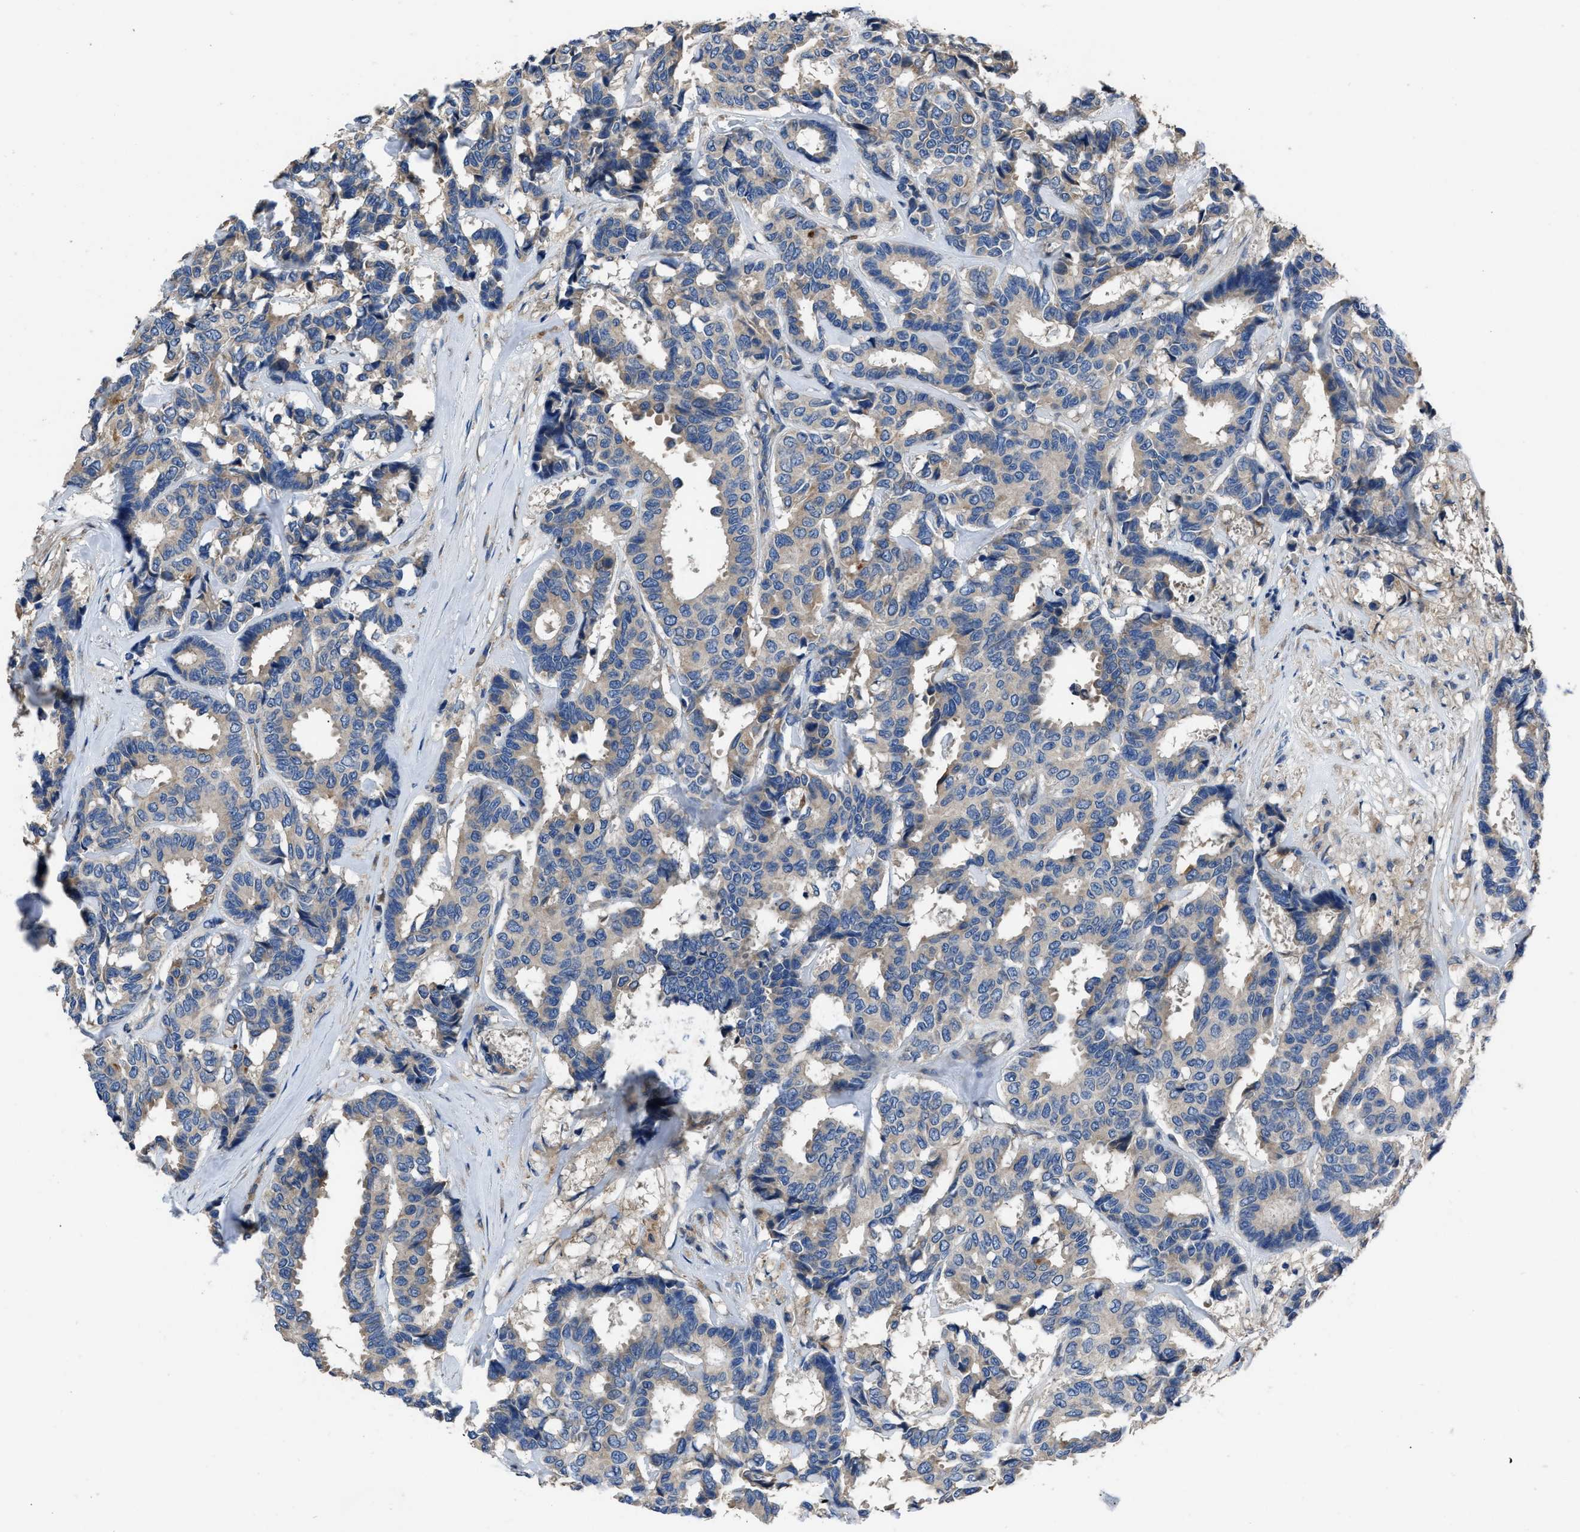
{"staining": {"intensity": "weak", "quantity": "<25%", "location": "cytoplasmic/membranous"}, "tissue": "breast cancer", "cell_type": "Tumor cells", "image_type": "cancer", "snomed": [{"axis": "morphology", "description": "Duct carcinoma"}, {"axis": "topography", "description": "Breast"}], "caption": "Breast cancer (infiltrating ductal carcinoma) was stained to show a protein in brown. There is no significant staining in tumor cells.", "gene": "ANGPT1", "patient": {"sex": "female", "age": 87}}